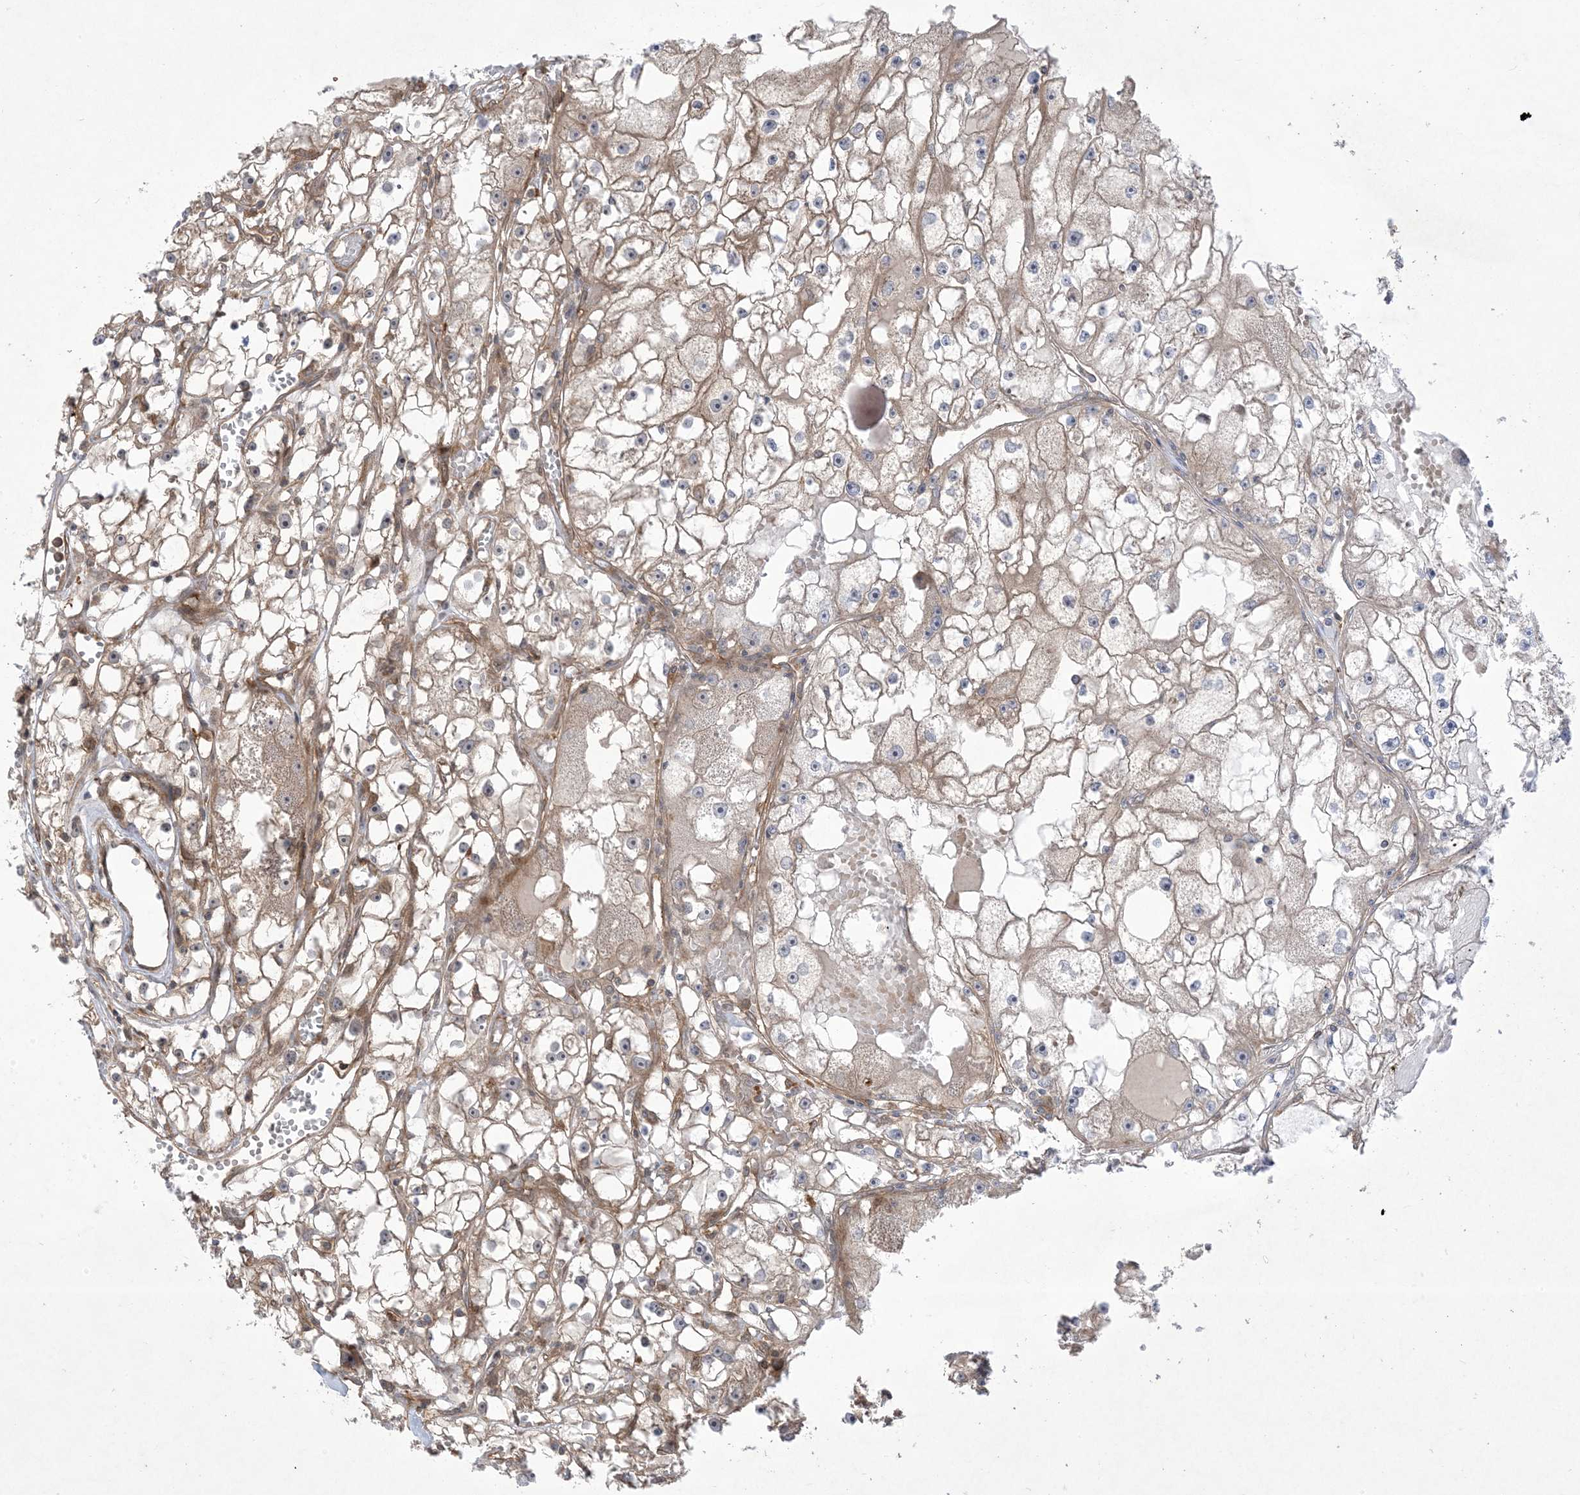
{"staining": {"intensity": "weak", "quantity": ">75%", "location": "cytoplasmic/membranous"}, "tissue": "renal cancer", "cell_type": "Tumor cells", "image_type": "cancer", "snomed": [{"axis": "morphology", "description": "Adenocarcinoma, NOS"}, {"axis": "topography", "description": "Kidney"}], "caption": "Human renal cancer (adenocarcinoma) stained with a protein marker exhibits weak staining in tumor cells.", "gene": "SOGA3", "patient": {"sex": "male", "age": 56}}